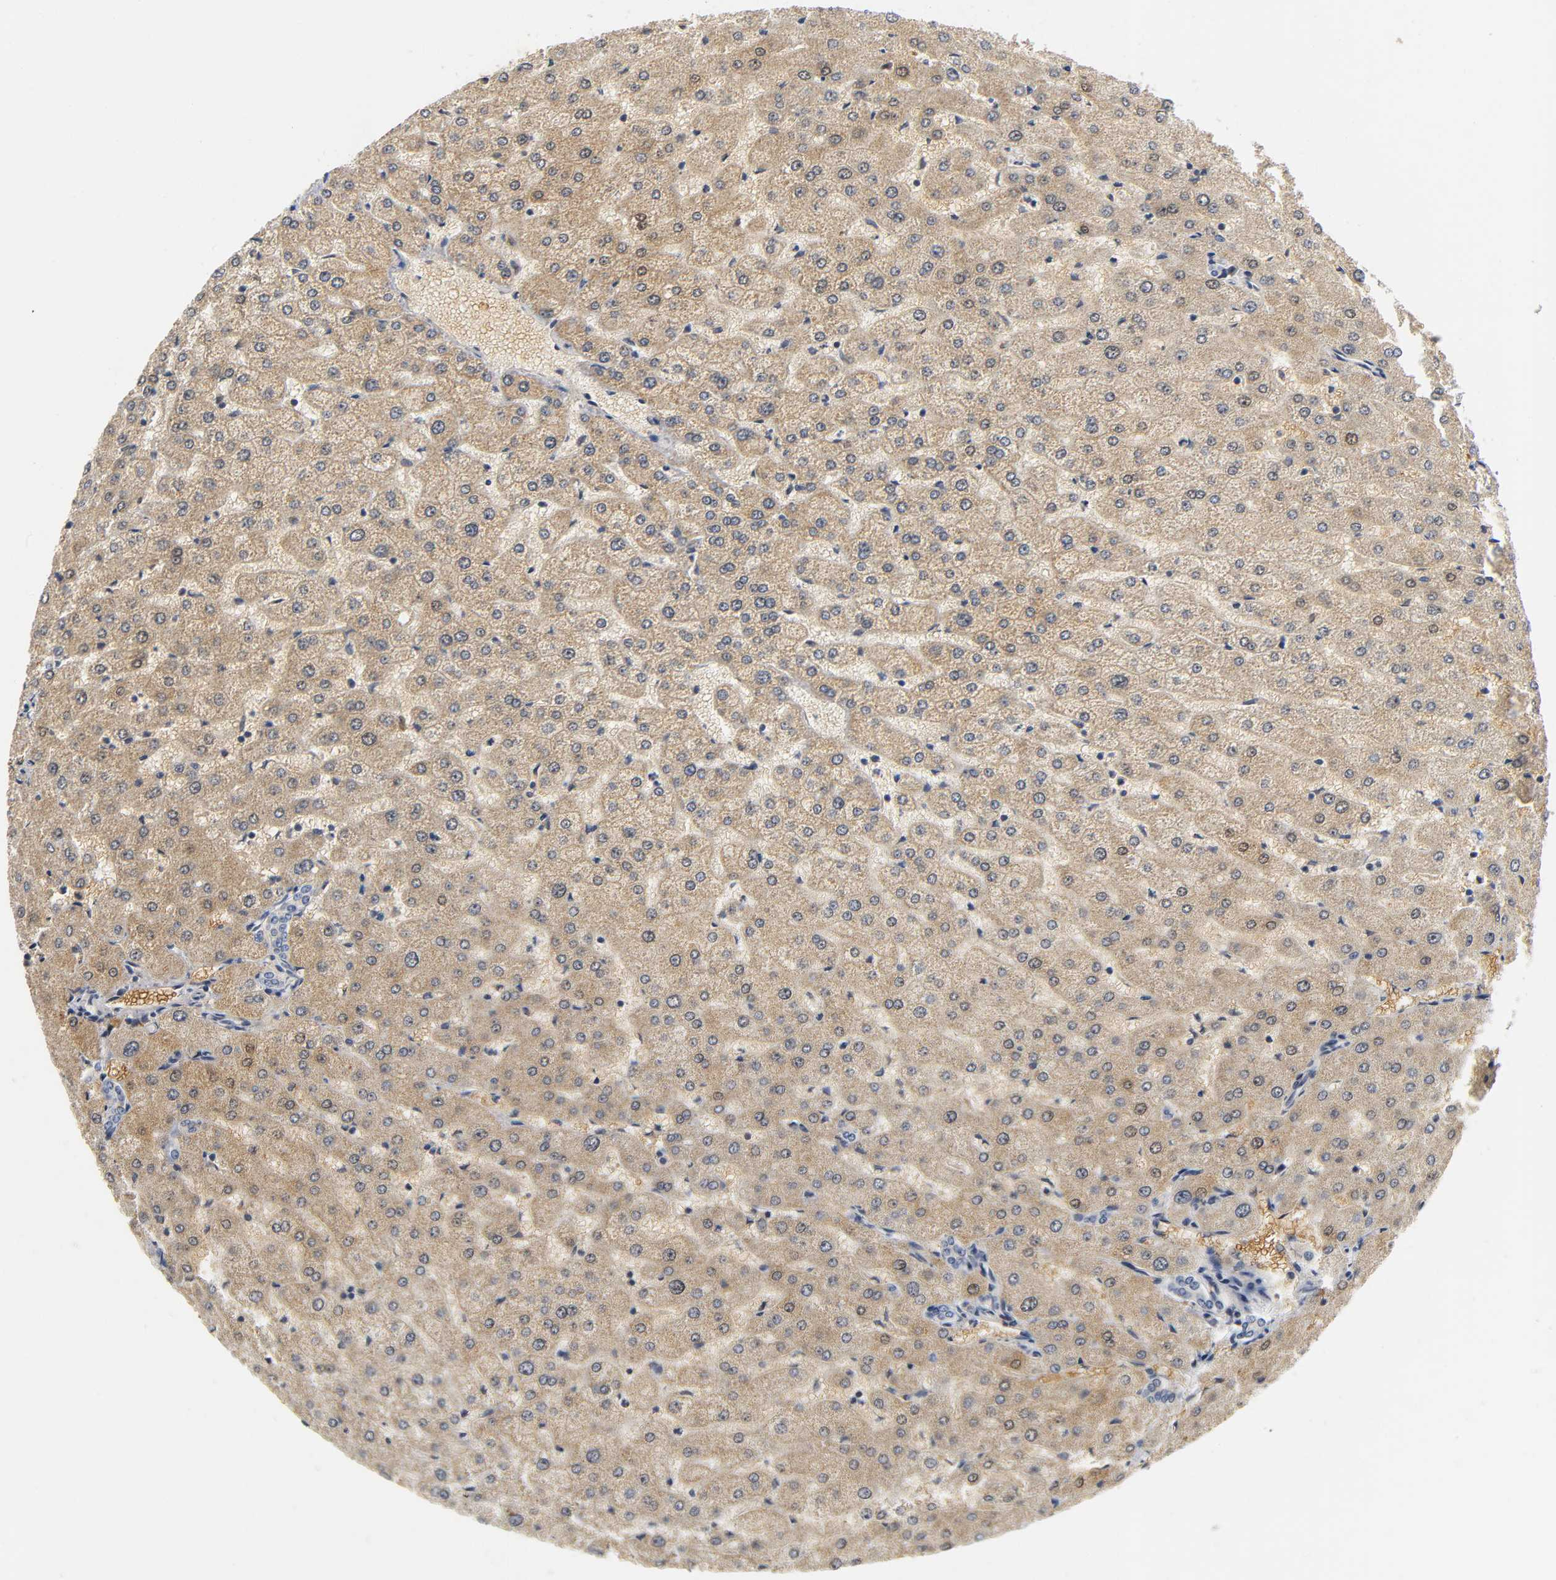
{"staining": {"intensity": "weak", "quantity": "25%-75%", "location": "cytoplasmic/membranous"}, "tissue": "liver", "cell_type": "Cholangiocytes", "image_type": "normal", "snomed": [{"axis": "morphology", "description": "Normal tissue, NOS"}, {"axis": "morphology", "description": "Fibrosis, NOS"}, {"axis": "topography", "description": "Liver"}], "caption": "Protein expression analysis of unremarkable human liver reveals weak cytoplasmic/membranous expression in approximately 25%-75% of cholangiocytes.", "gene": "NRP1", "patient": {"sex": "female", "age": 29}}